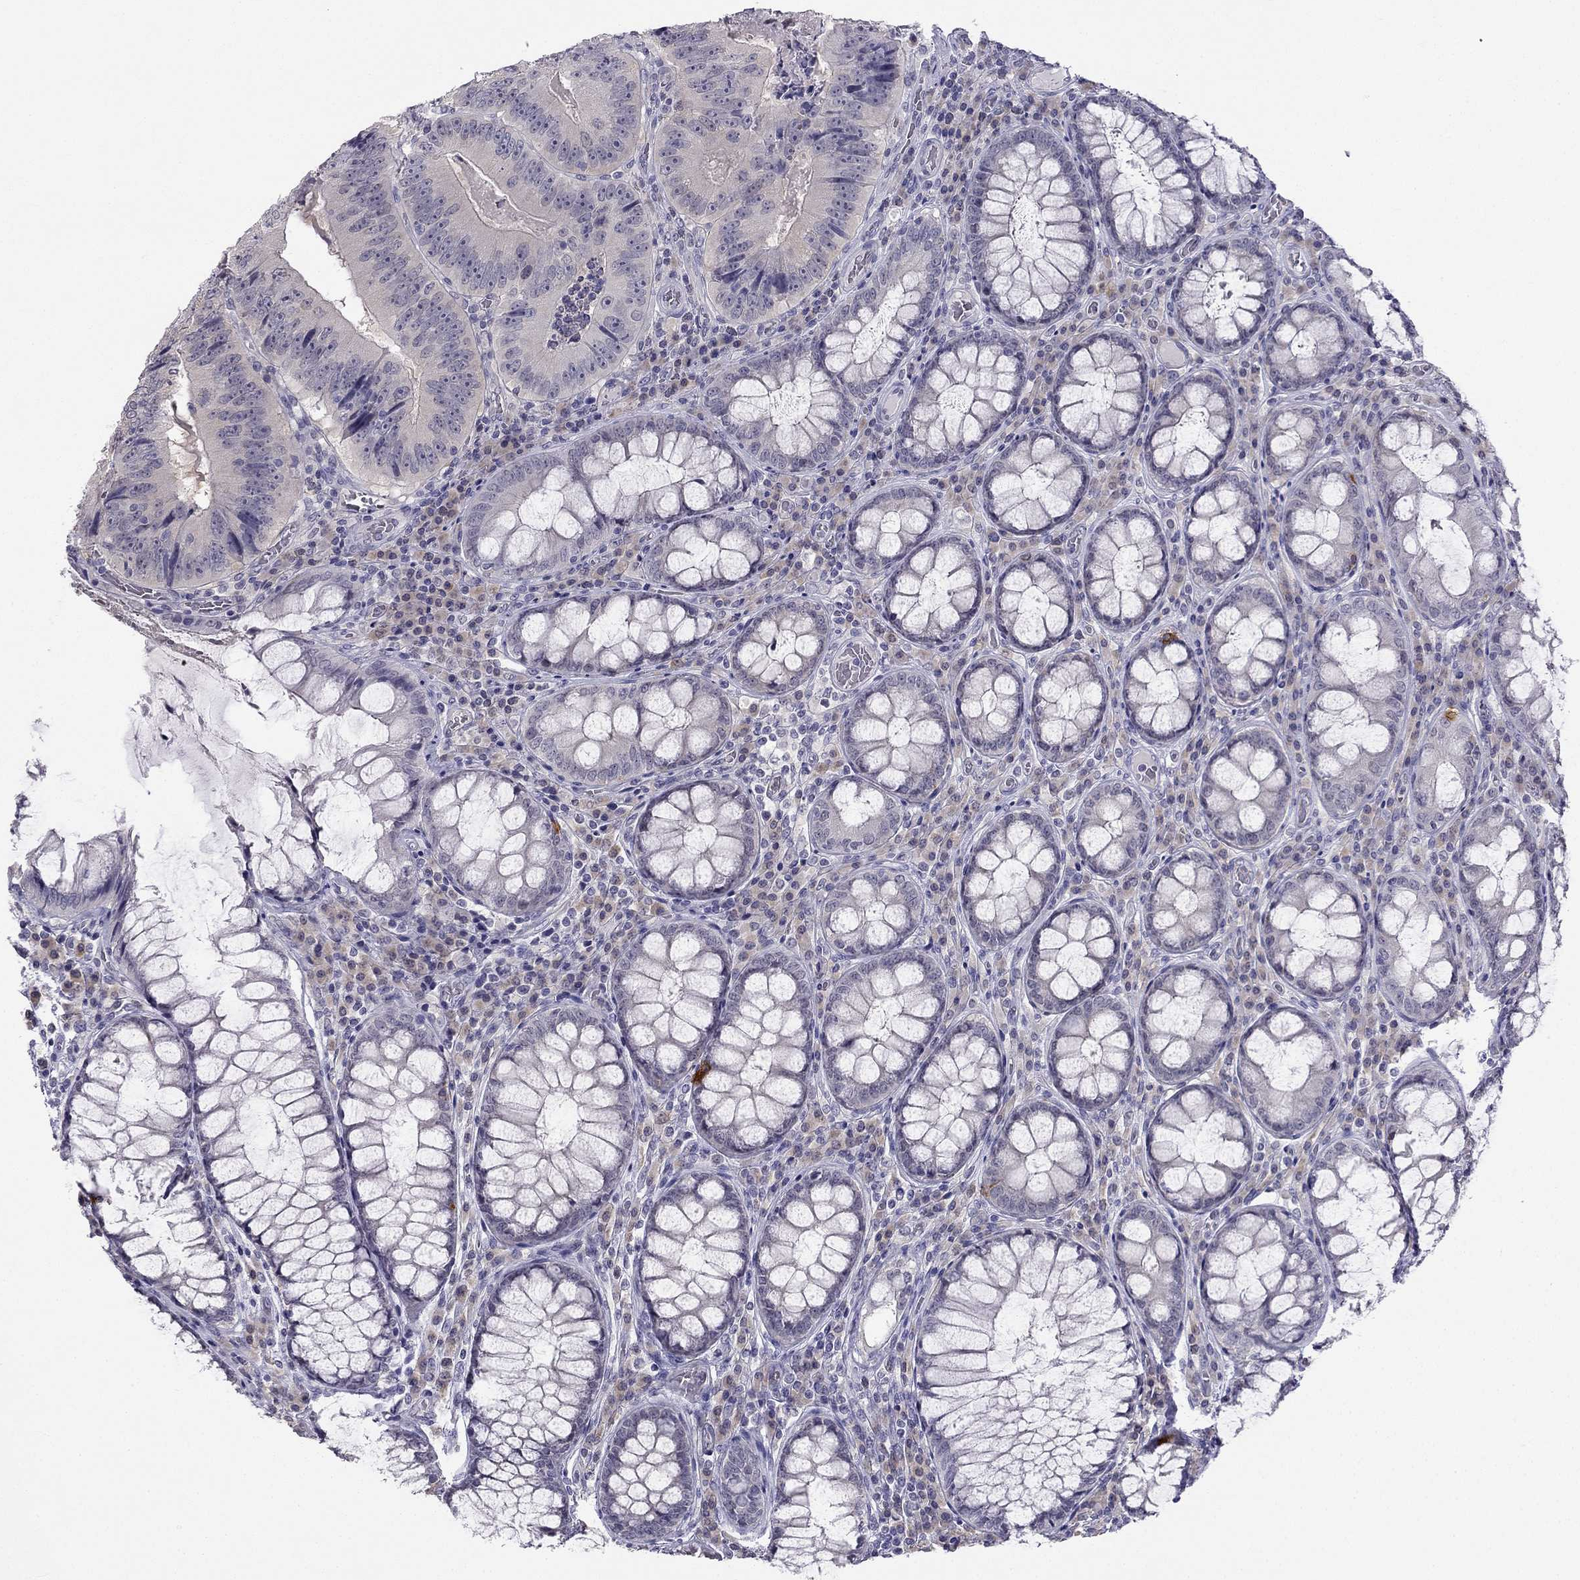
{"staining": {"intensity": "negative", "quantity": "none", "location": "none"}, "tissue": "colorectal cancer", "cell_type": "Tumor cells", "image_type": "cancer", "snomed": [{"axis": "morphology", "description": "Adenocarcinoma, NOS"}, {"axis": "topography", "description": "Colon"}], "caption": "This is an IHC photomicrograph of human adenocarcinoma (colorectal). There is no expression in tumor cells.", "gene": "C16orf89", "patient": {"sex": "female", "age": 86}}